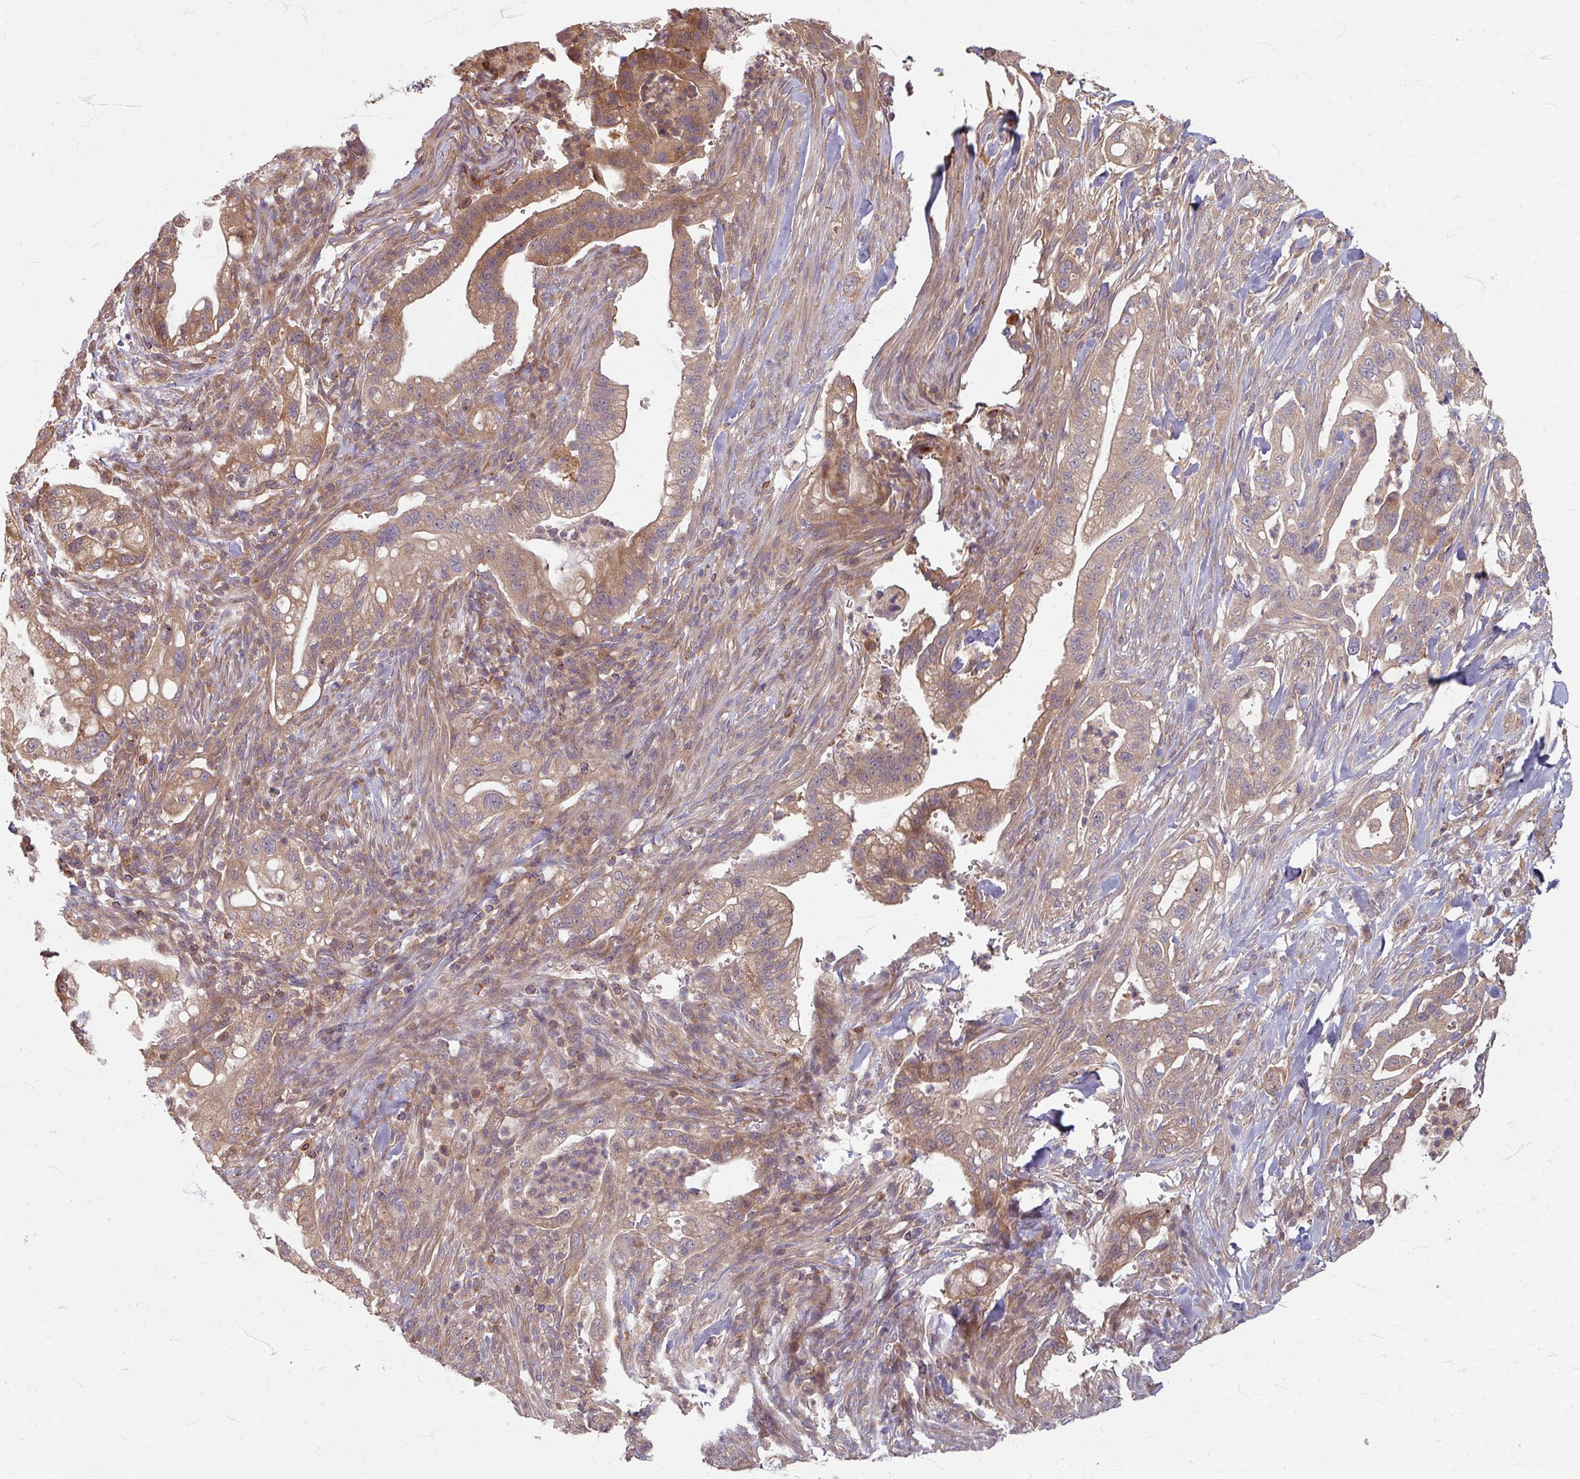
{"staining": {"intensity": "moderate", "quantity": ">75%", "location": "cytoplasmic/membranous"}, "tissue": "pancreatic cancer", "cell_type": "Tumor cells", "image_type": "cancer", "snomed": [{"axis": "morphology", "description": "Adenocarcinoma, NOS"}, {"axis": "topography", "description": "Pancreas"}], "caption": "This histopathology image reveals immunohistochemistry (IHC) staining of human pancreatic adenocarcinoma, with medium moderate cytoplasmic/membranous expression in about >75% of tumor cells.", "gene": "STAM", "patient": {"sex": "male", "age": 44}}